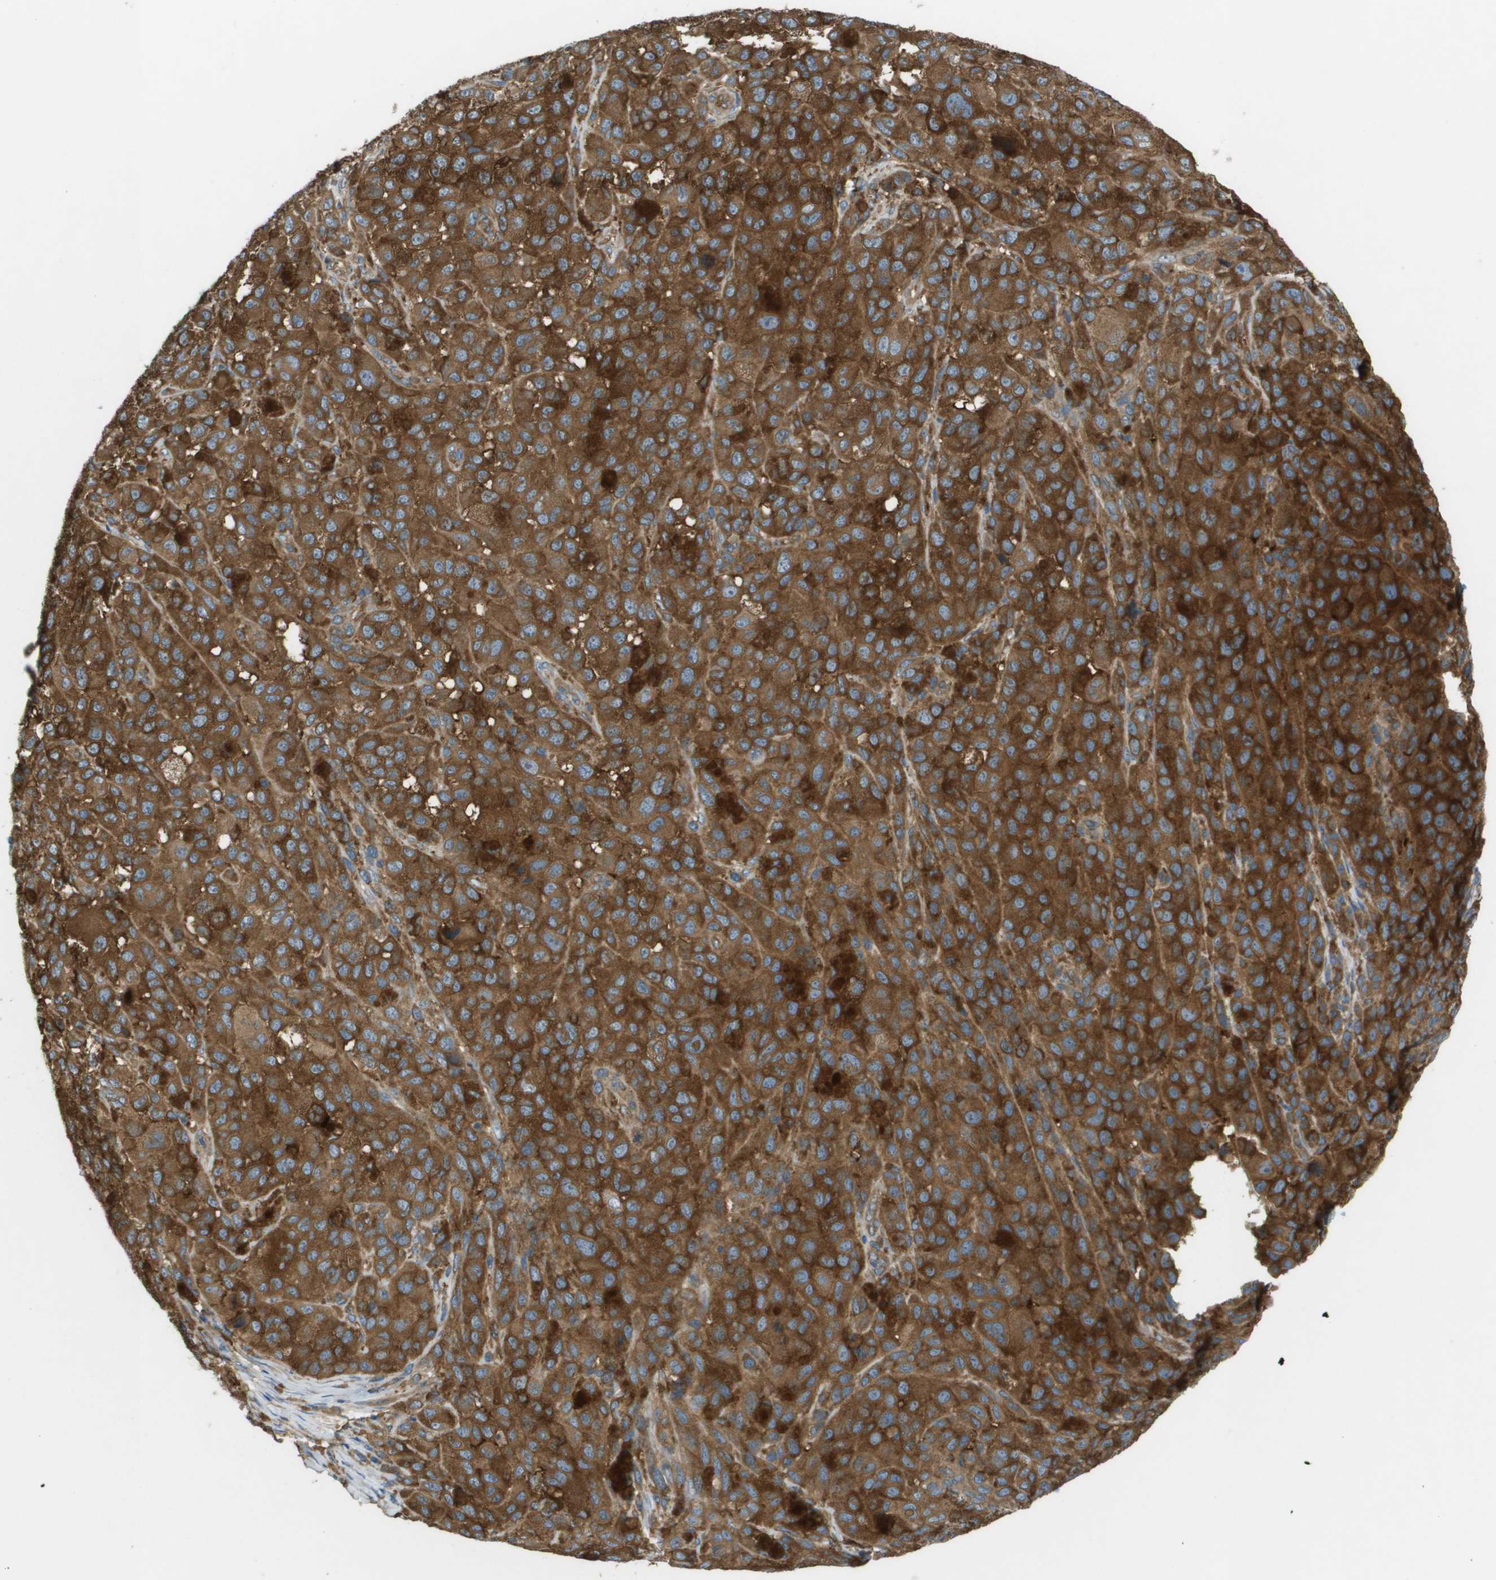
{"staining": {"intensity": "strong", "quantity": ">75%", "location": "cytoplasmic/membranous"}, "tissue": "melanoma", "cell_type": "Tumor cells", "image_type": "cancer", "snomed": [{"axis": "morphology", "description": "Malignant melanoma, NOS"}, {"axis": "topography", "description": "Skin"}], "caption": "Strong cytoplasmic/membranous staining is present in about >75% of tumor cells in malignant melanoma. (DAB IHC with brightfield microscopy, high magnification).", "gene": "CORO1B", "patient": {"sex": "male", "age": 96}}